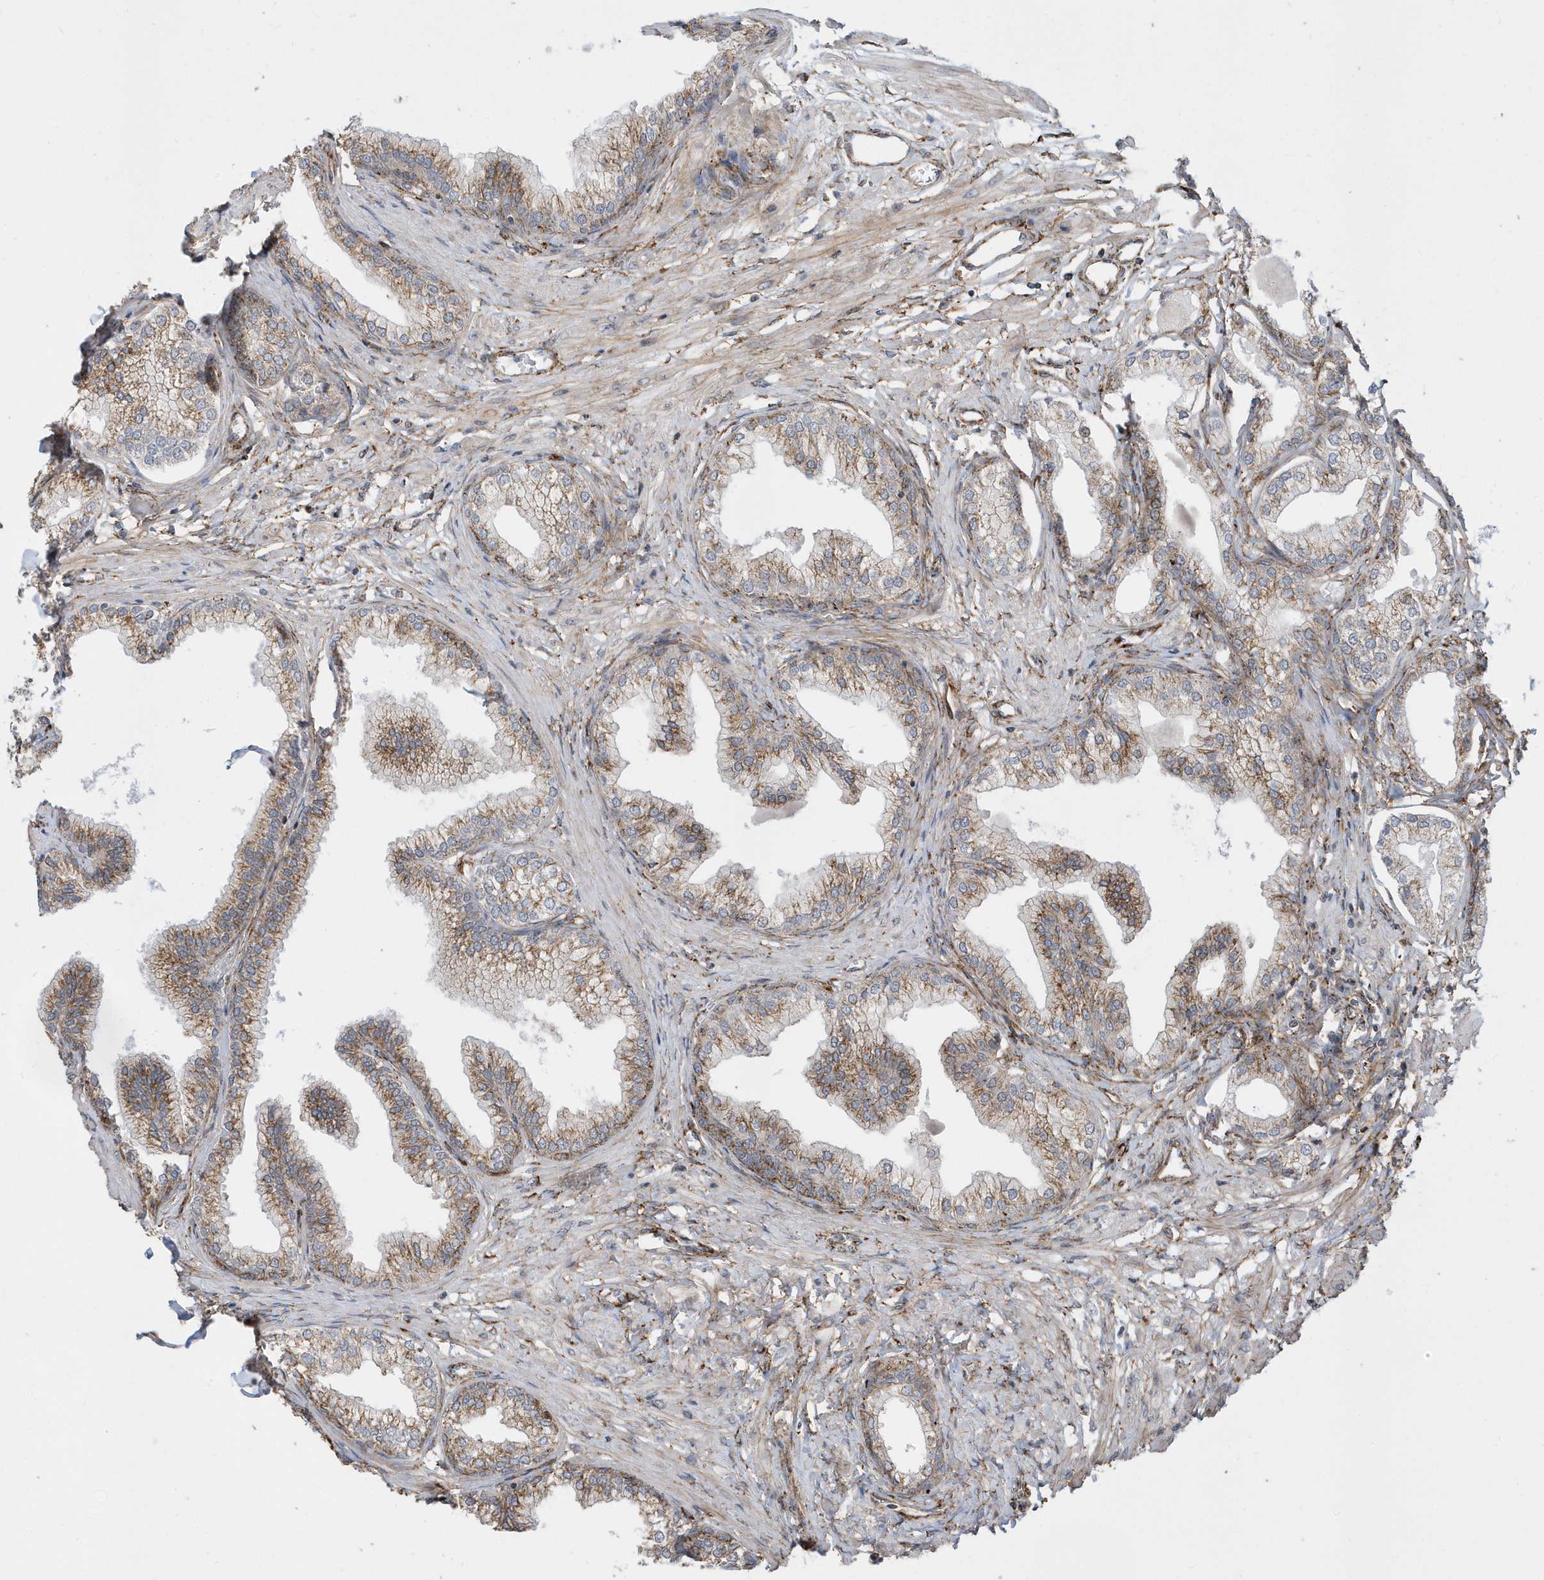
{"staining": {"intensity": "moderate", "quantity": ">75%", "location": "cytoplasmic/membranous"}, "tissue": "prostate", "cell_type": "Glandular cells", "image_type": "normal", "snomed": [{"axis": "morphology", "description": "Normal tissue, NOS"}, {"axis": "morphology", "description": "Urothelial carcinoma, Low grade"}, {"axis": "topography", "description": "Urinary bladder"}, {"axis": "topography", "description": "Prostate"}], "caption": "A medium amount of moderate cytoplasmic/membranous expression is appreciated in approximately >75% of glandular cells in unremarkable prostate.", "gene": "HRH4", "patient": {"sex": "male", "age": 60}}